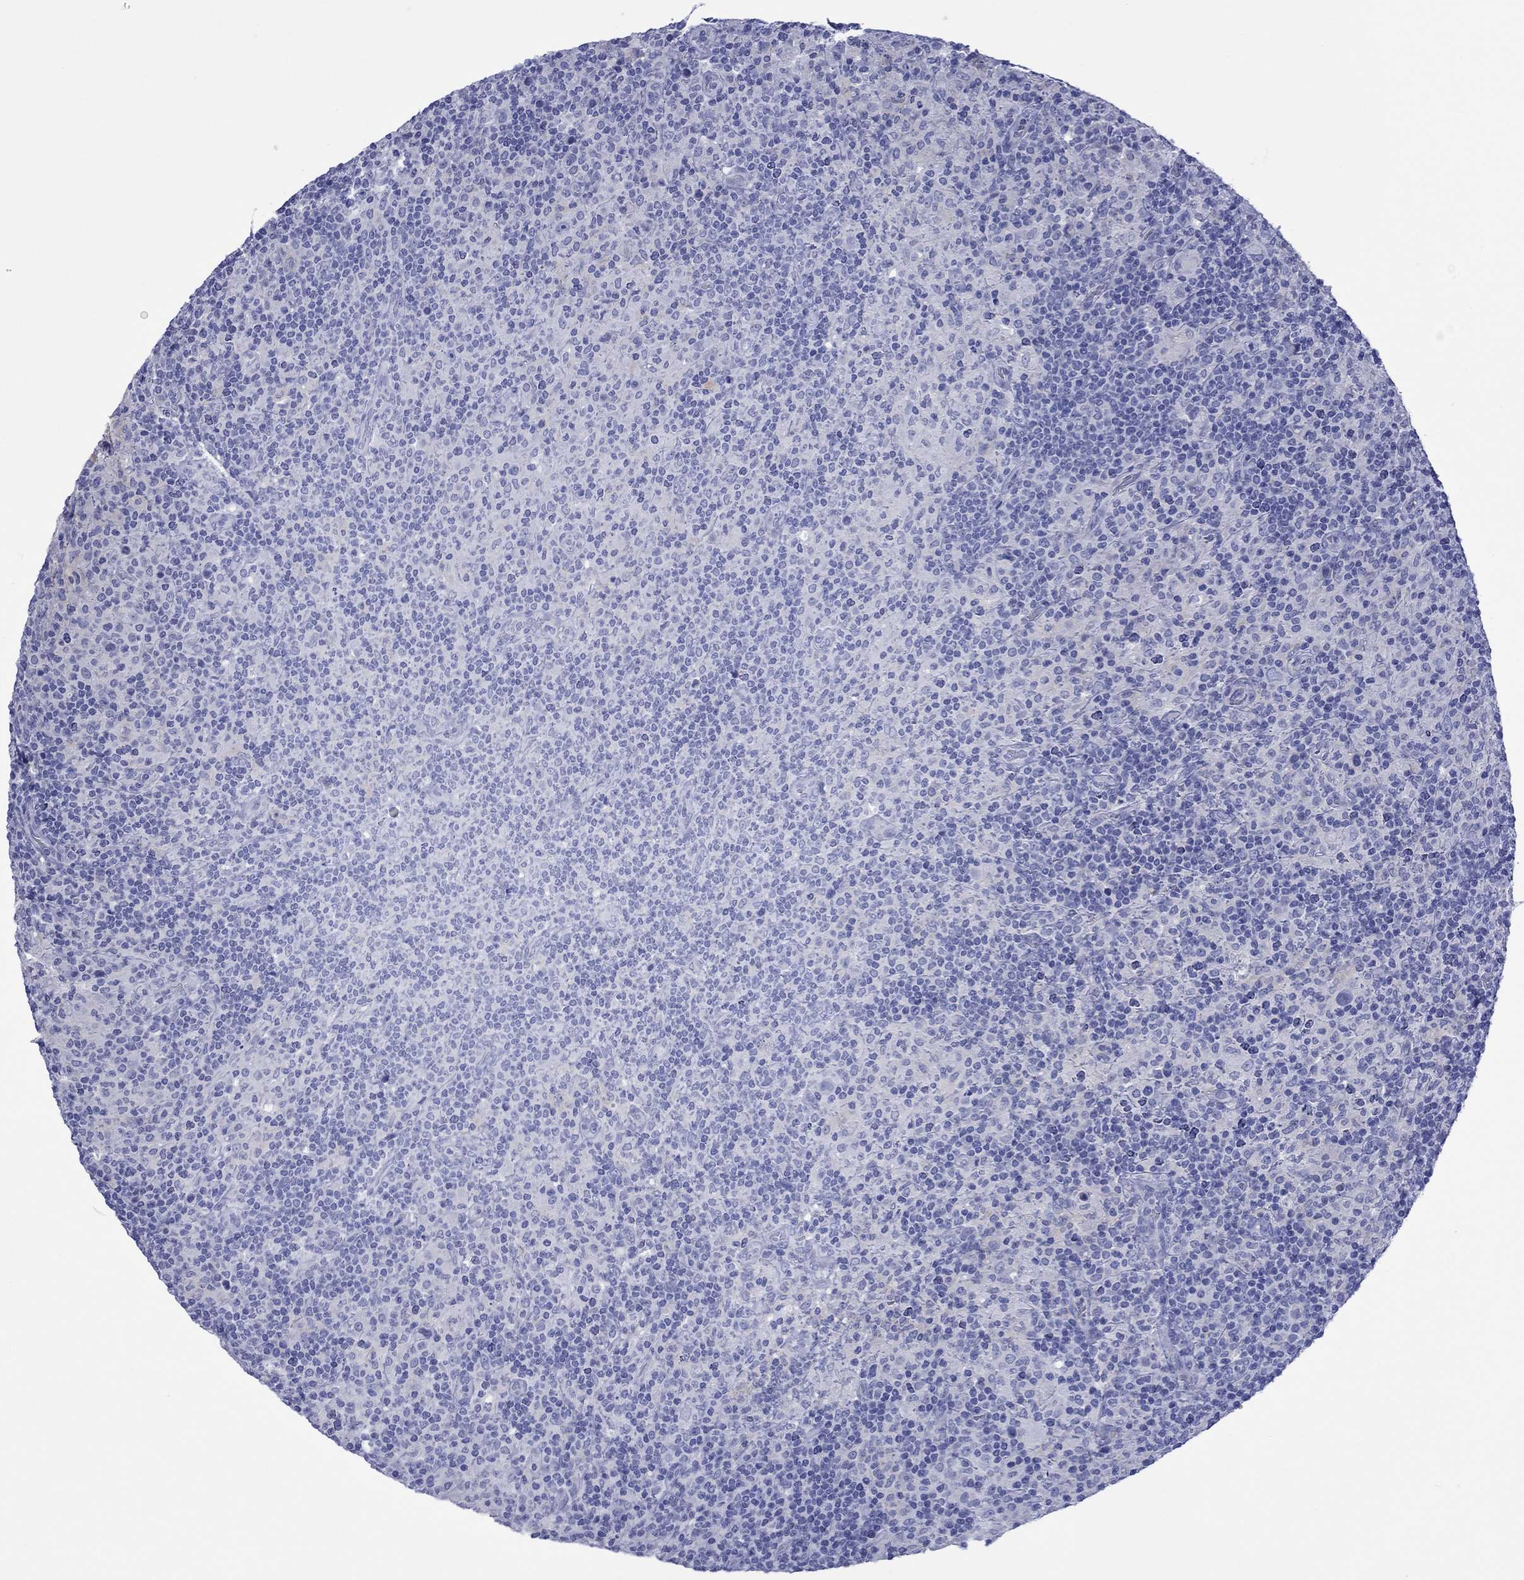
{"staining": {"intensity": "negative", "quantity": "none", "location": "none"}, "tissue": "lymphoma", "cell_type": "Tumor cells", "image_type": "cancer", "snomed": [{"axis": "morphology", "description": "Hodgkin's disease, NOS"}, {"axis": "topography", "description": "Lymph node"}], "caption": "DAB immunohistochemical staining of human lymphoma exhibits no significant positivity in tumor cells.", "gene": "MLANA", "patient": {"sex": "male", "age": 70}}